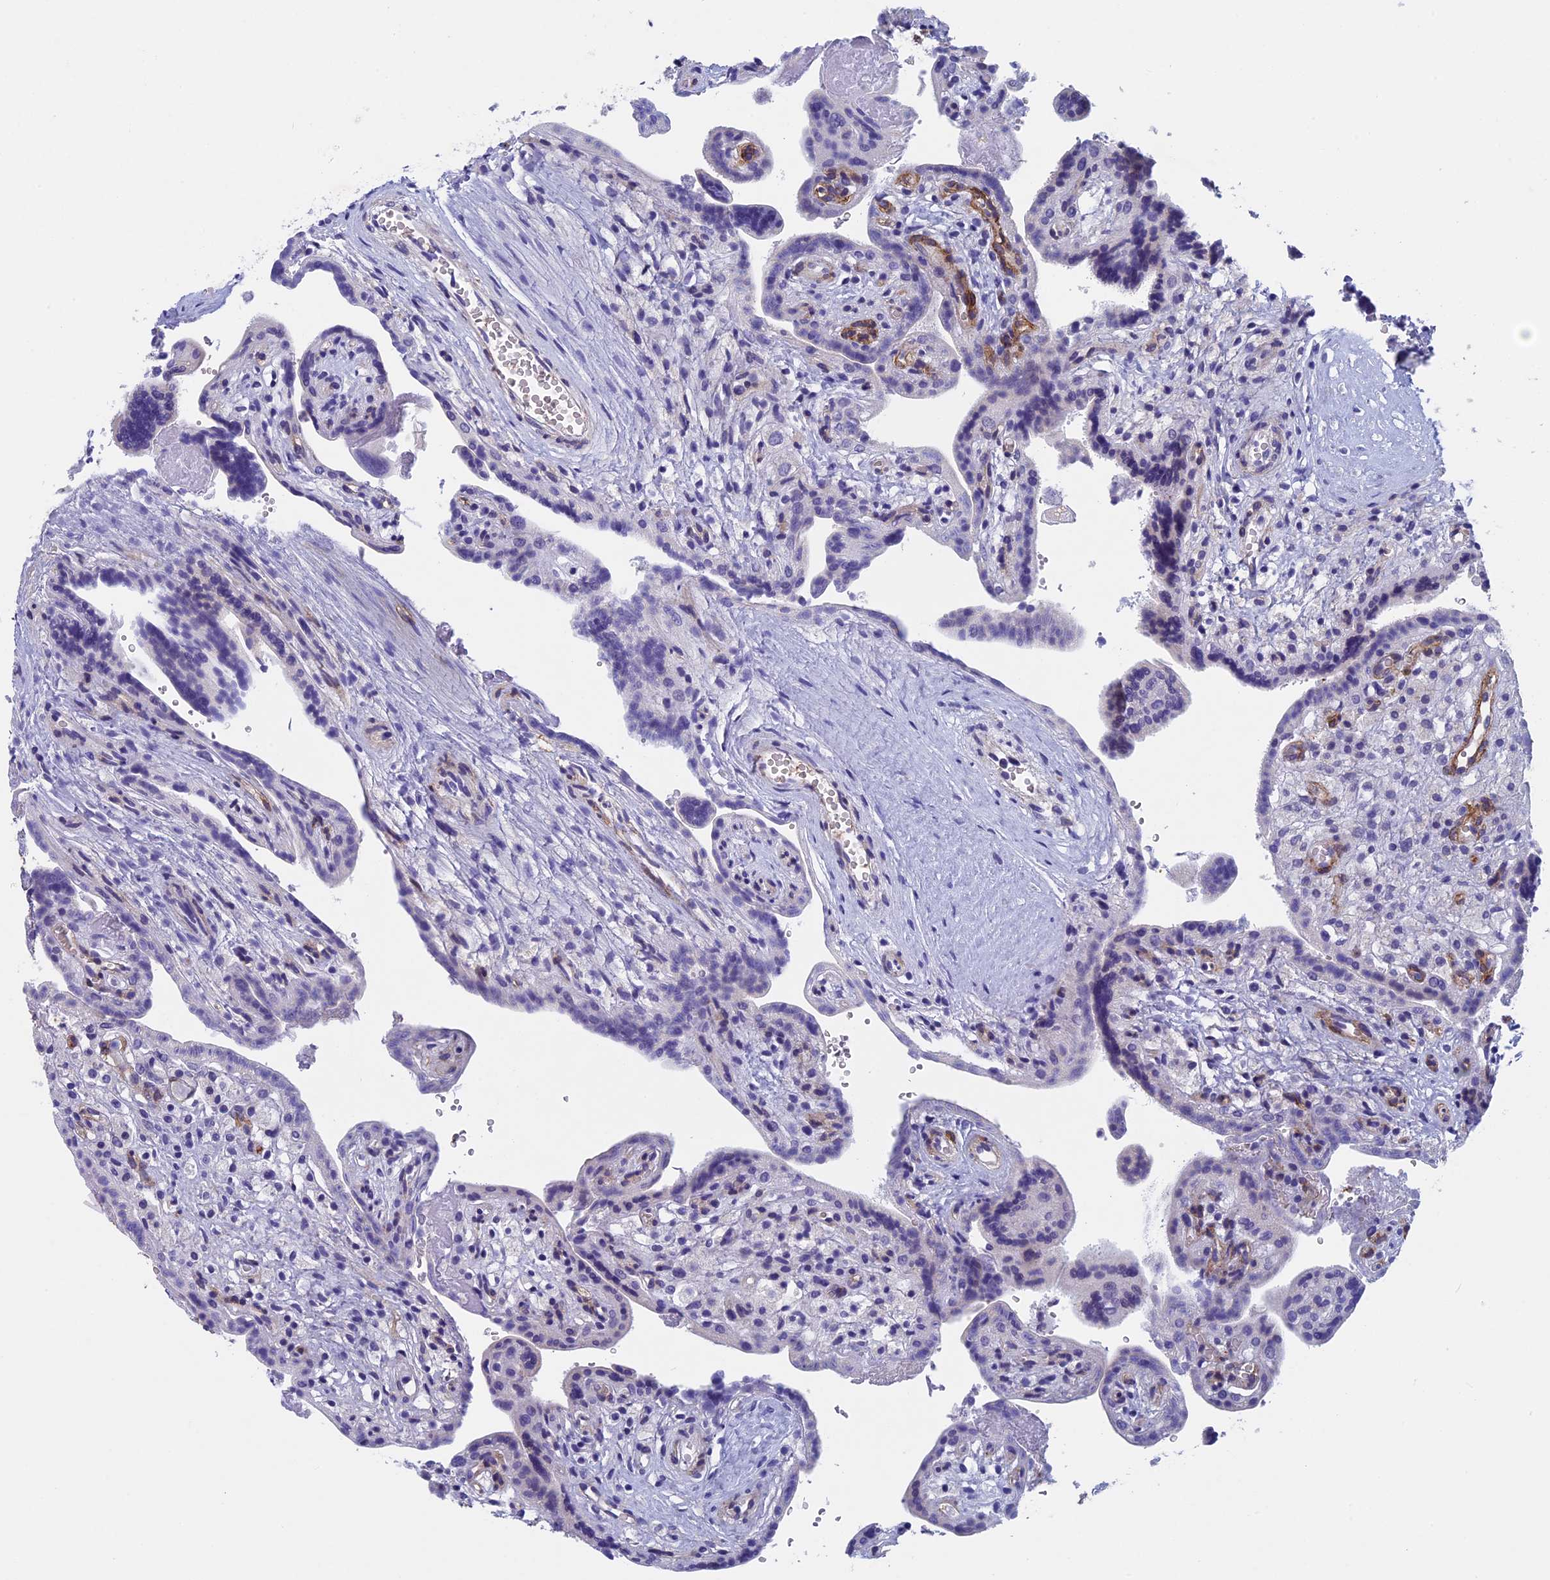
{"staining": {"intensity": "negative", "quantity": "none", "location": "none"}, "tissue": "placenta", "cell_type": "Trophoblastic cells", "image_type": "normal", "snomed": [{"axis": "morphology", "description": "Normal tissue, NOS"}, {"axis": "topography", "description": "Placenta"}], "caption": "Normal placenta was stained to show a protein in brown. There is no significant expression in trophoblastic cells.", "gene": "INSYN1", "patient": {"sex": "female", "age": 37}}